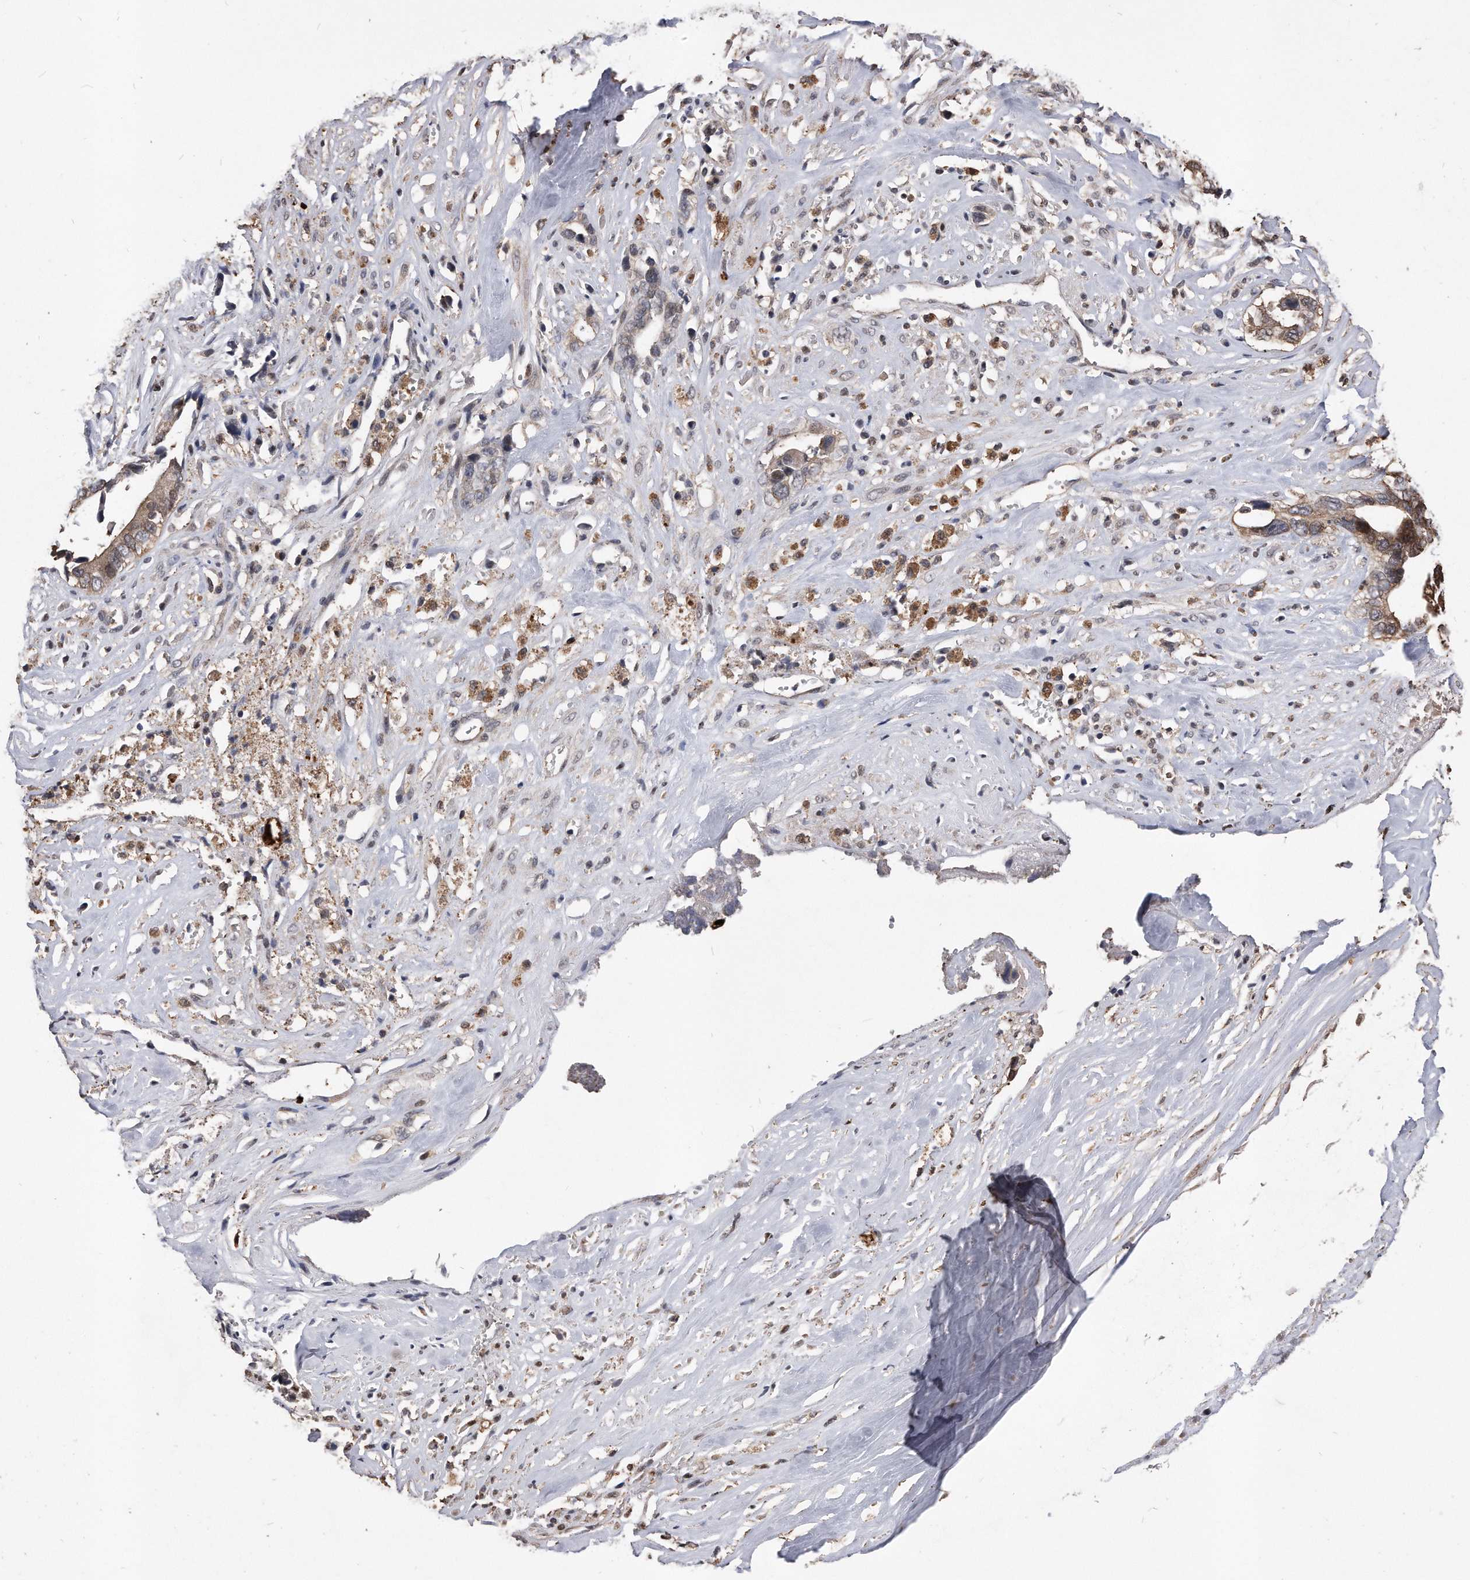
{"staining": {"intensity": "moderate", "quantity": "<25%", "location": "cytoplasmic/membranous"}, "tissue": "liver cancer", "cell_type": "Tumor cells", "image_type": "cancer", "snomed": [{"axis": "morphology", "description": "Cholangiocarcinoma"}, {"axis": "topography", "description": "Liver"}], "caption": "Protein expression analysis of human liver cancer reveals moderate cytoplasmic/membranous positivity in about <25% of tumor cells. The staining was performed using DAB (3,3'-diaminobenzidine) to visualize the protein expression in brown, while the nuclei were stained in blue with hematoxylin (Magnification: 20x).", "gene": "IL20RA", "patient": {"sex": "female", "age": 79}}